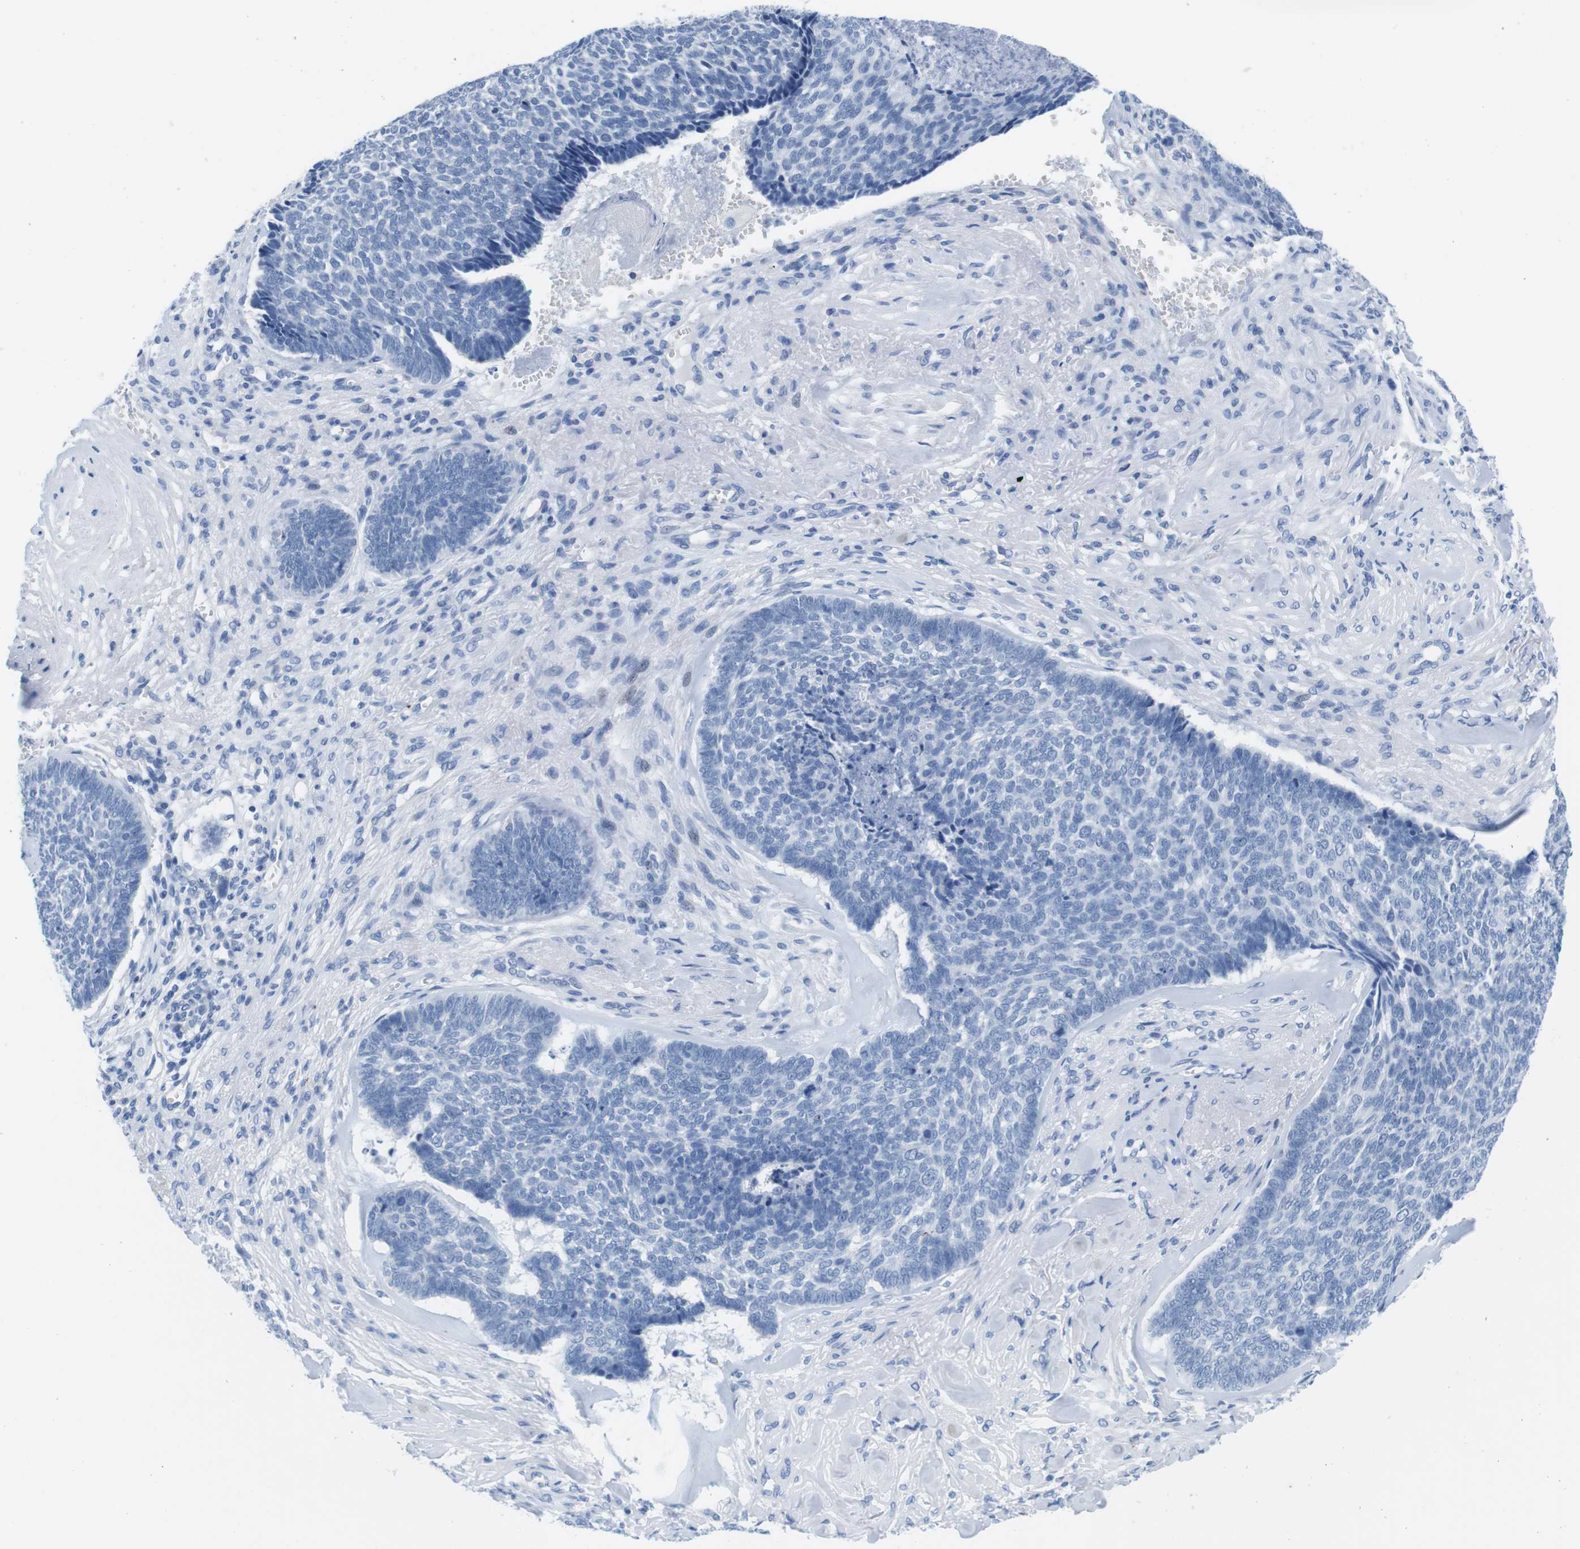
{"staining": {"intensity": "negative", "quantity": "none", "location": "none"}, "tissue": "skin cancer", "cell_type": "Tumor cells", "image_type": "cancer", "snomed": [{"axis": "morphology", "description": "Basal cell carcinoma"}, {"axis": "topography", "description": "Skin"}], "caption": "Immunohistochemical staining of human skin basal cell carcinoma exhibits no significant positivity in tumor cells.", "gene": "MAP6", "patient": {"sex": "male", "age": 84}}